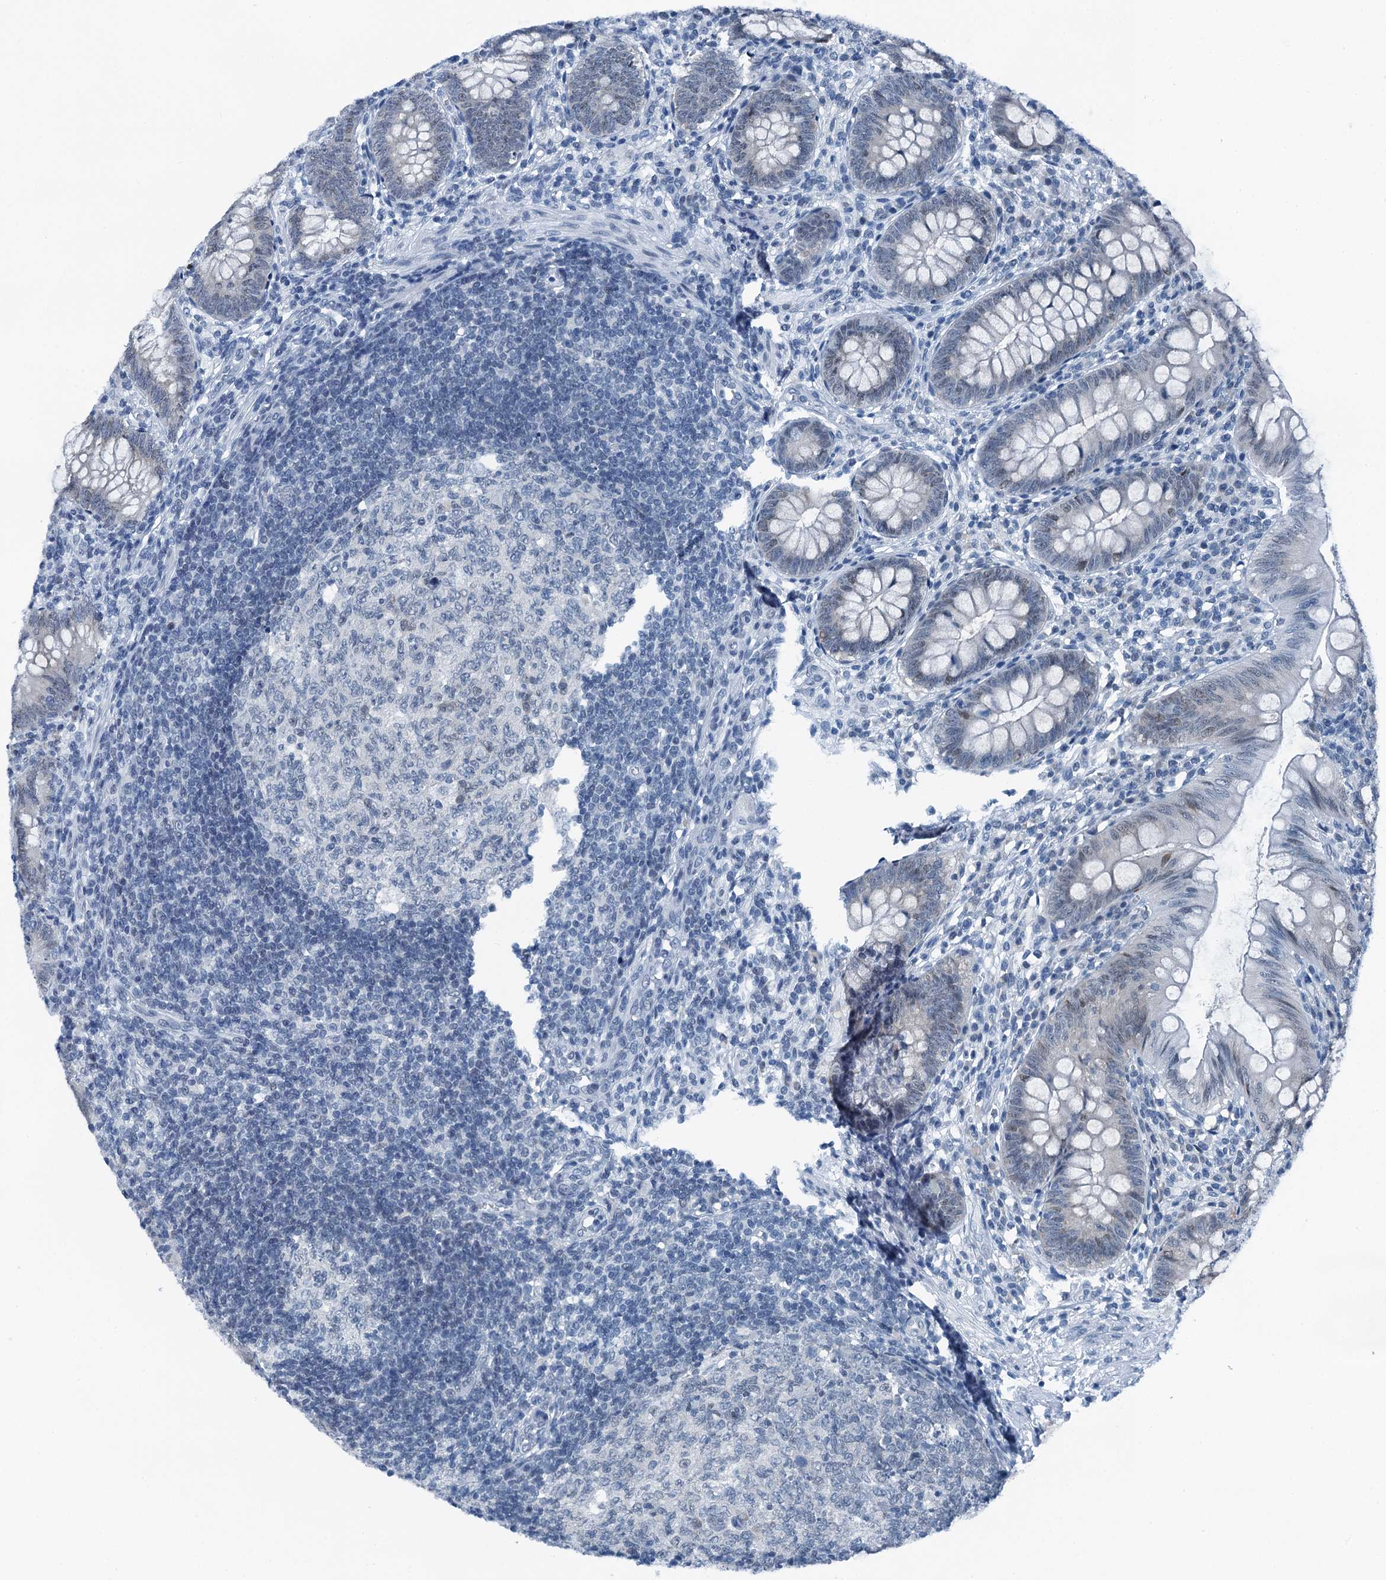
{"staining": {"intensity": "moderate", "quantity": "<25%", "location": "cytoplasmic/membranous,nuclear"}, "tissue": "appendix", "cell_type": "Glandular cells", "image_type": "normal", "snomed": [{"axis": "morphology", "description": "Normal tissue, NOS"}, {"axis": "topography", "description": "Appendix"}], "caption": "Immunohistochemistry micrograph of normal appendix: appendix stained using IHC exhibits low levels of moderate protein expression localized specifically in the cytoplasmic/membranous,nuclear of glandular cells, appearing as a cytoplasmic/membranous,nuclear brown color.", "gene": "TRPT1", "patient": {"sex": "male", "age": 14}}